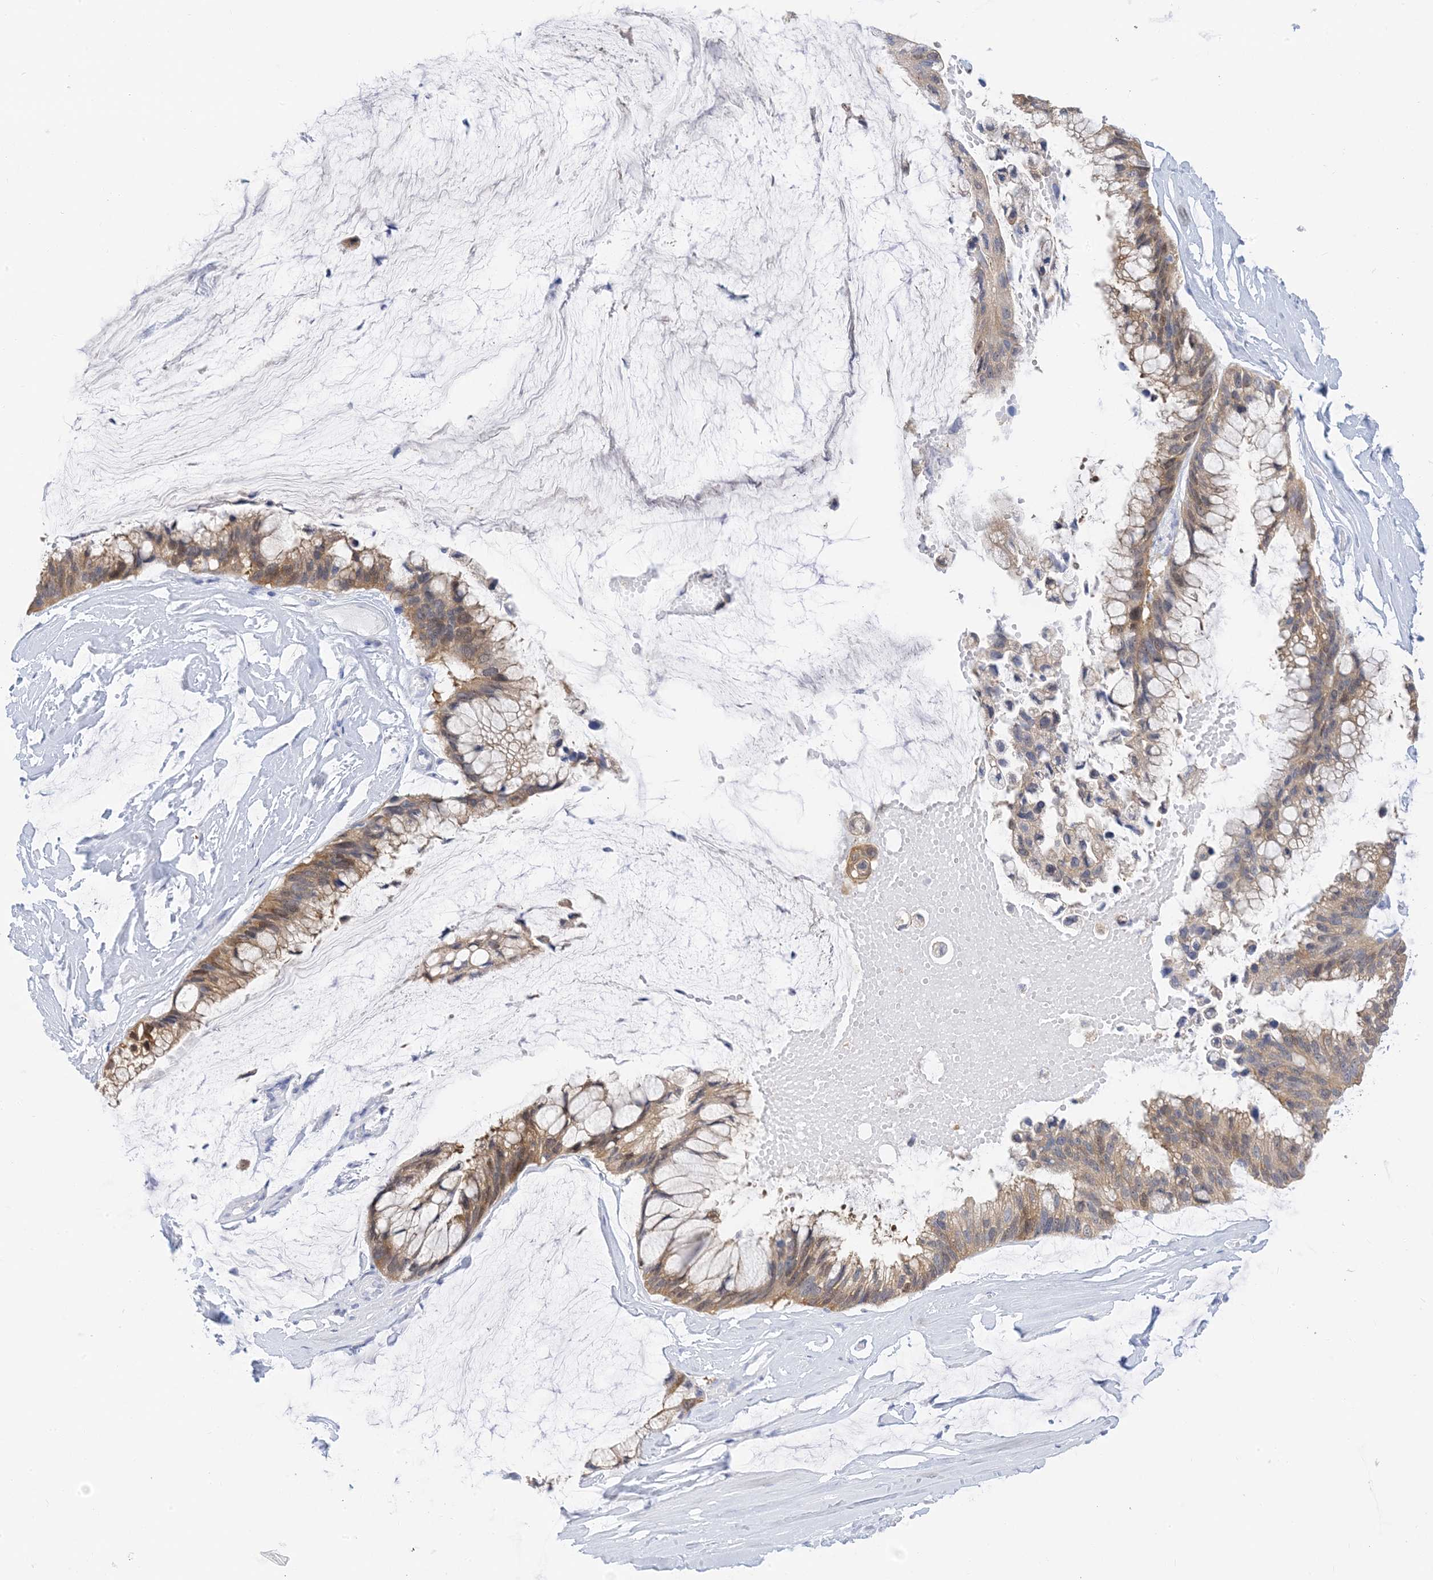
{"staining": {"intensity": "moderate", "quantity": ">75%", "location": "cytoplasmic/membranous"}, "tissue": "ovarian cancer", "cell_type": "Tumor cells", "image_type": "cancer", "snomed": [{"axis": "morphology", "description": "Cystadenocarcinoma, mucinous, NOS"}, {"axis": "topography", "description": "Ovary"}], "caption": "Immunohistochemical staining of human mucinous cystadenocarcinoma (ovarian) displays moderate cytoplasmic/membranous protein positivity in about >75% of tumor cells. The protein is shown in brown color, while the nuclei are stained blue.", "gene": "SH3YL1", "patient": {"sex": "female", "age": 39}}